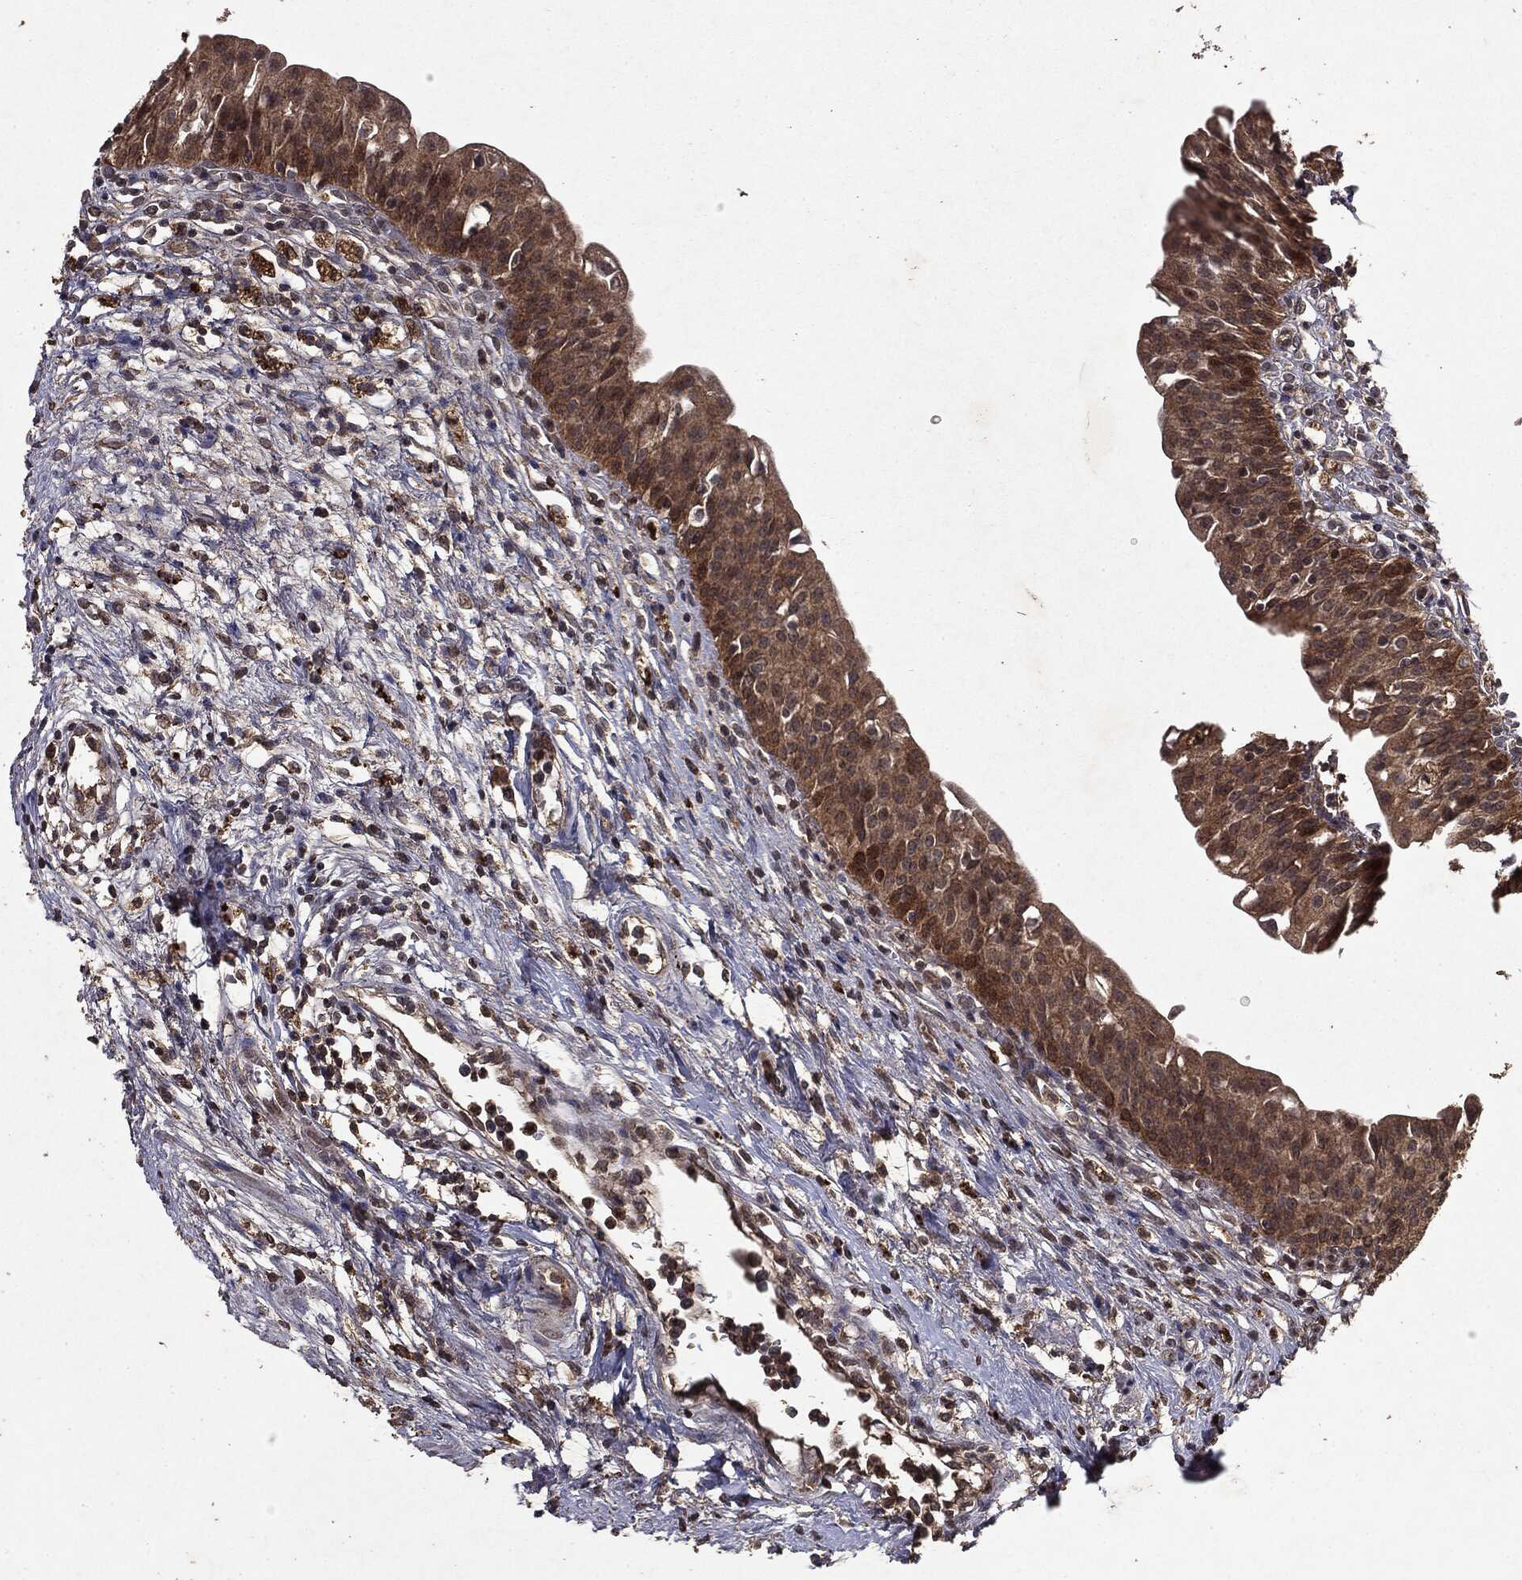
{"staining": {"intensity": "strong", "quantity": ">75%", "location": "cytoplasmic/membranous"}, "tissue": "urinary bladder", "cell_type": "Urothelial cells", "image_type": "normal", "snomed": [{"axis": "morphology", "description": "Normal tissue, NOS"}, {"axis": "topography", "description": "Urinary bladder"}], "caption": "Immunohistochemistry (IHC) of benign urinary bladder shows high levels of strong cytoplasmic/membranous positivity in approximately >75% of urothelial cells. Nuclei are stained in blue.", "gene": "MTOR", "patient": {"sex": "male", "age": 76}}